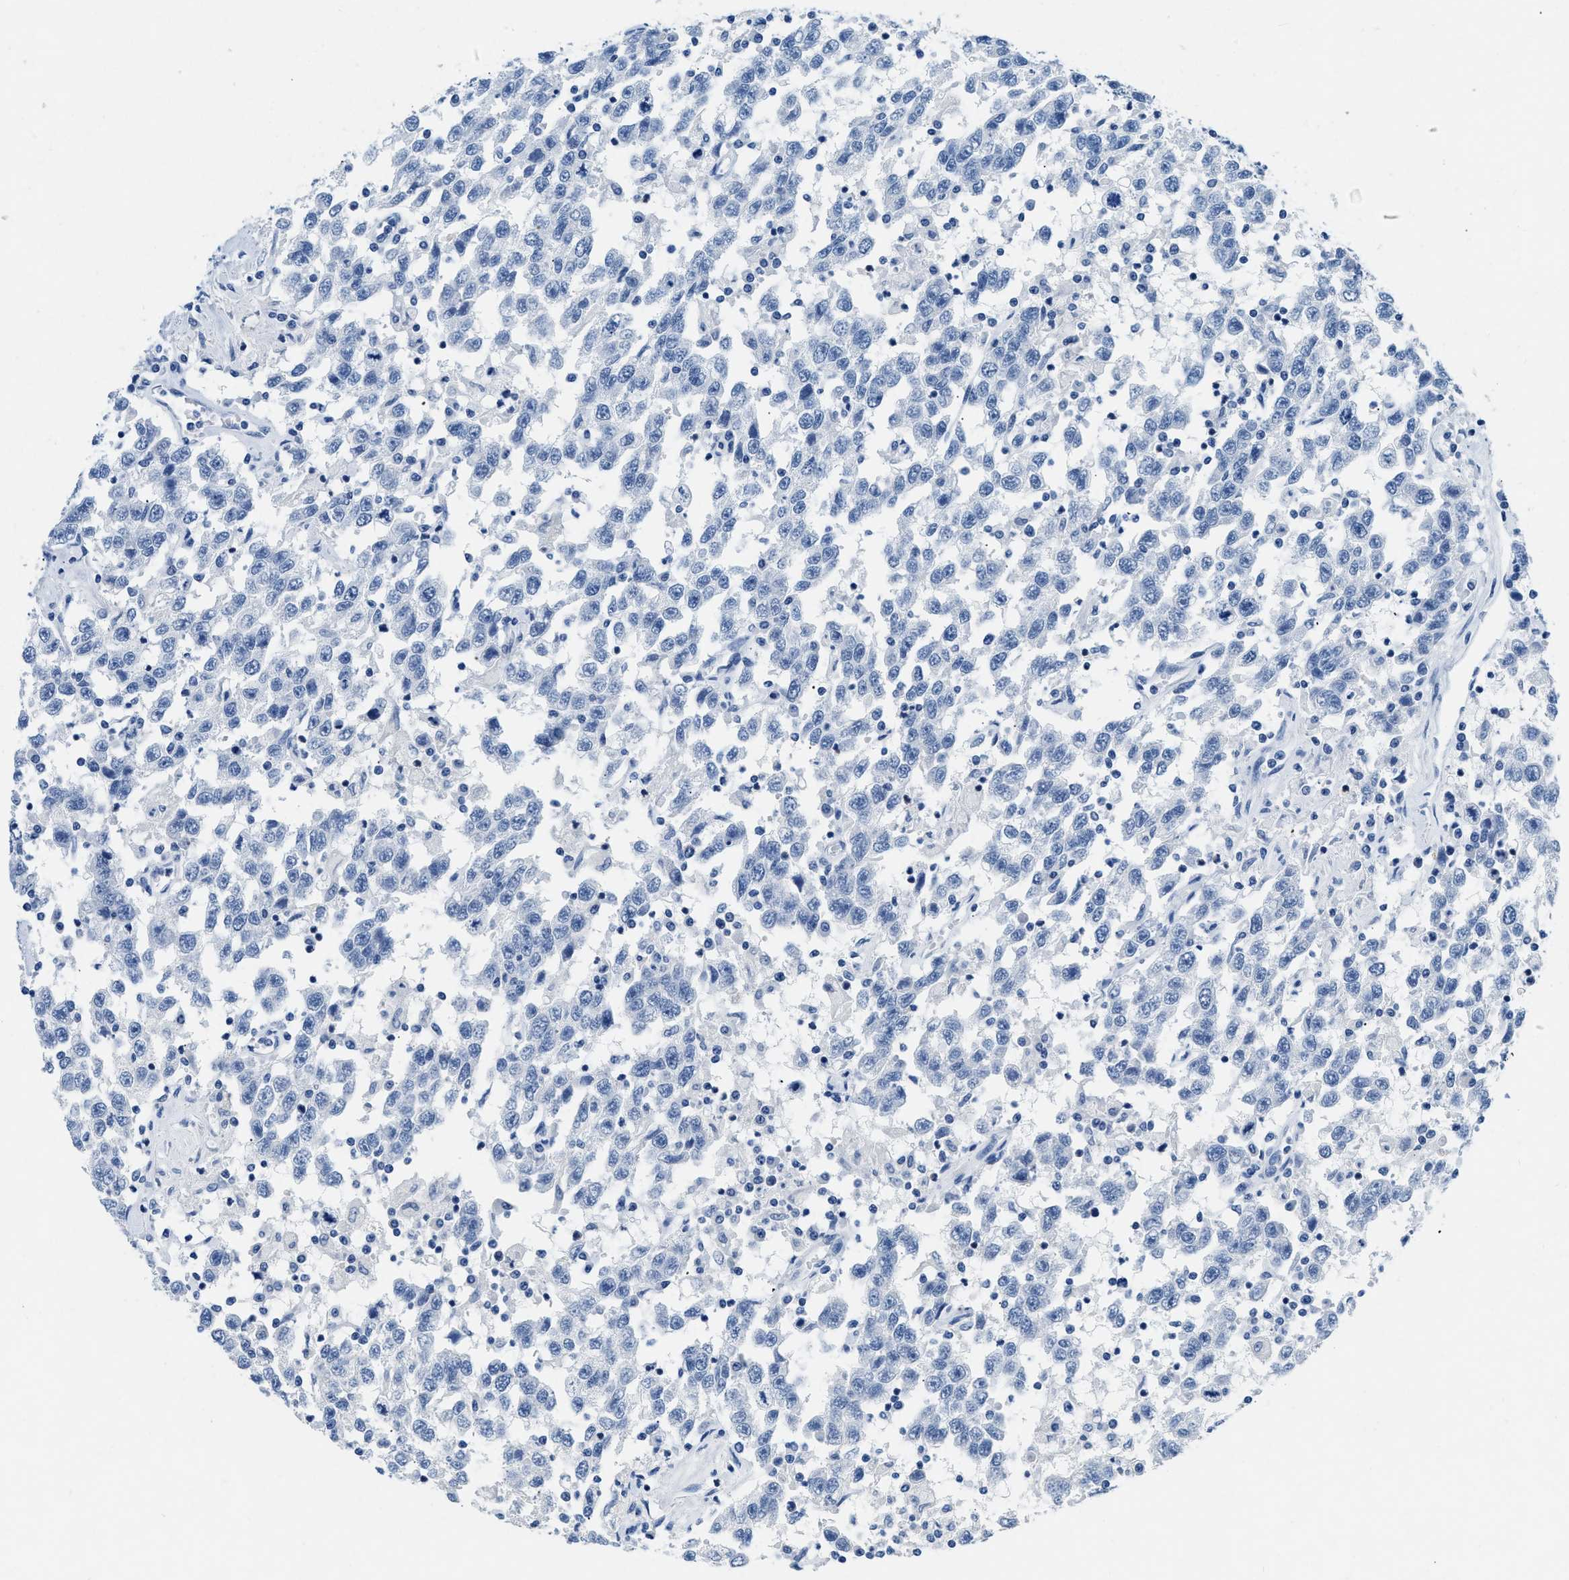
{"staining": {"intensity": "negative", "quantity": "none", "location": "none"}, "tissue": "testis cancer", "cell_type": "Tumor cells", "image_type": "cancer", "snomed": [{"axis": "morphology", "description": "Seminoma, NOS"}, {"axis": "topography", "description": "Testis"}], "caption": "This is an immunohistochemistry (IHC) micrograph of testis cancer. There is no positivity in tumor cells.", "gene": "NFATC2", "patient": {"sex": "male", "age": 41}}